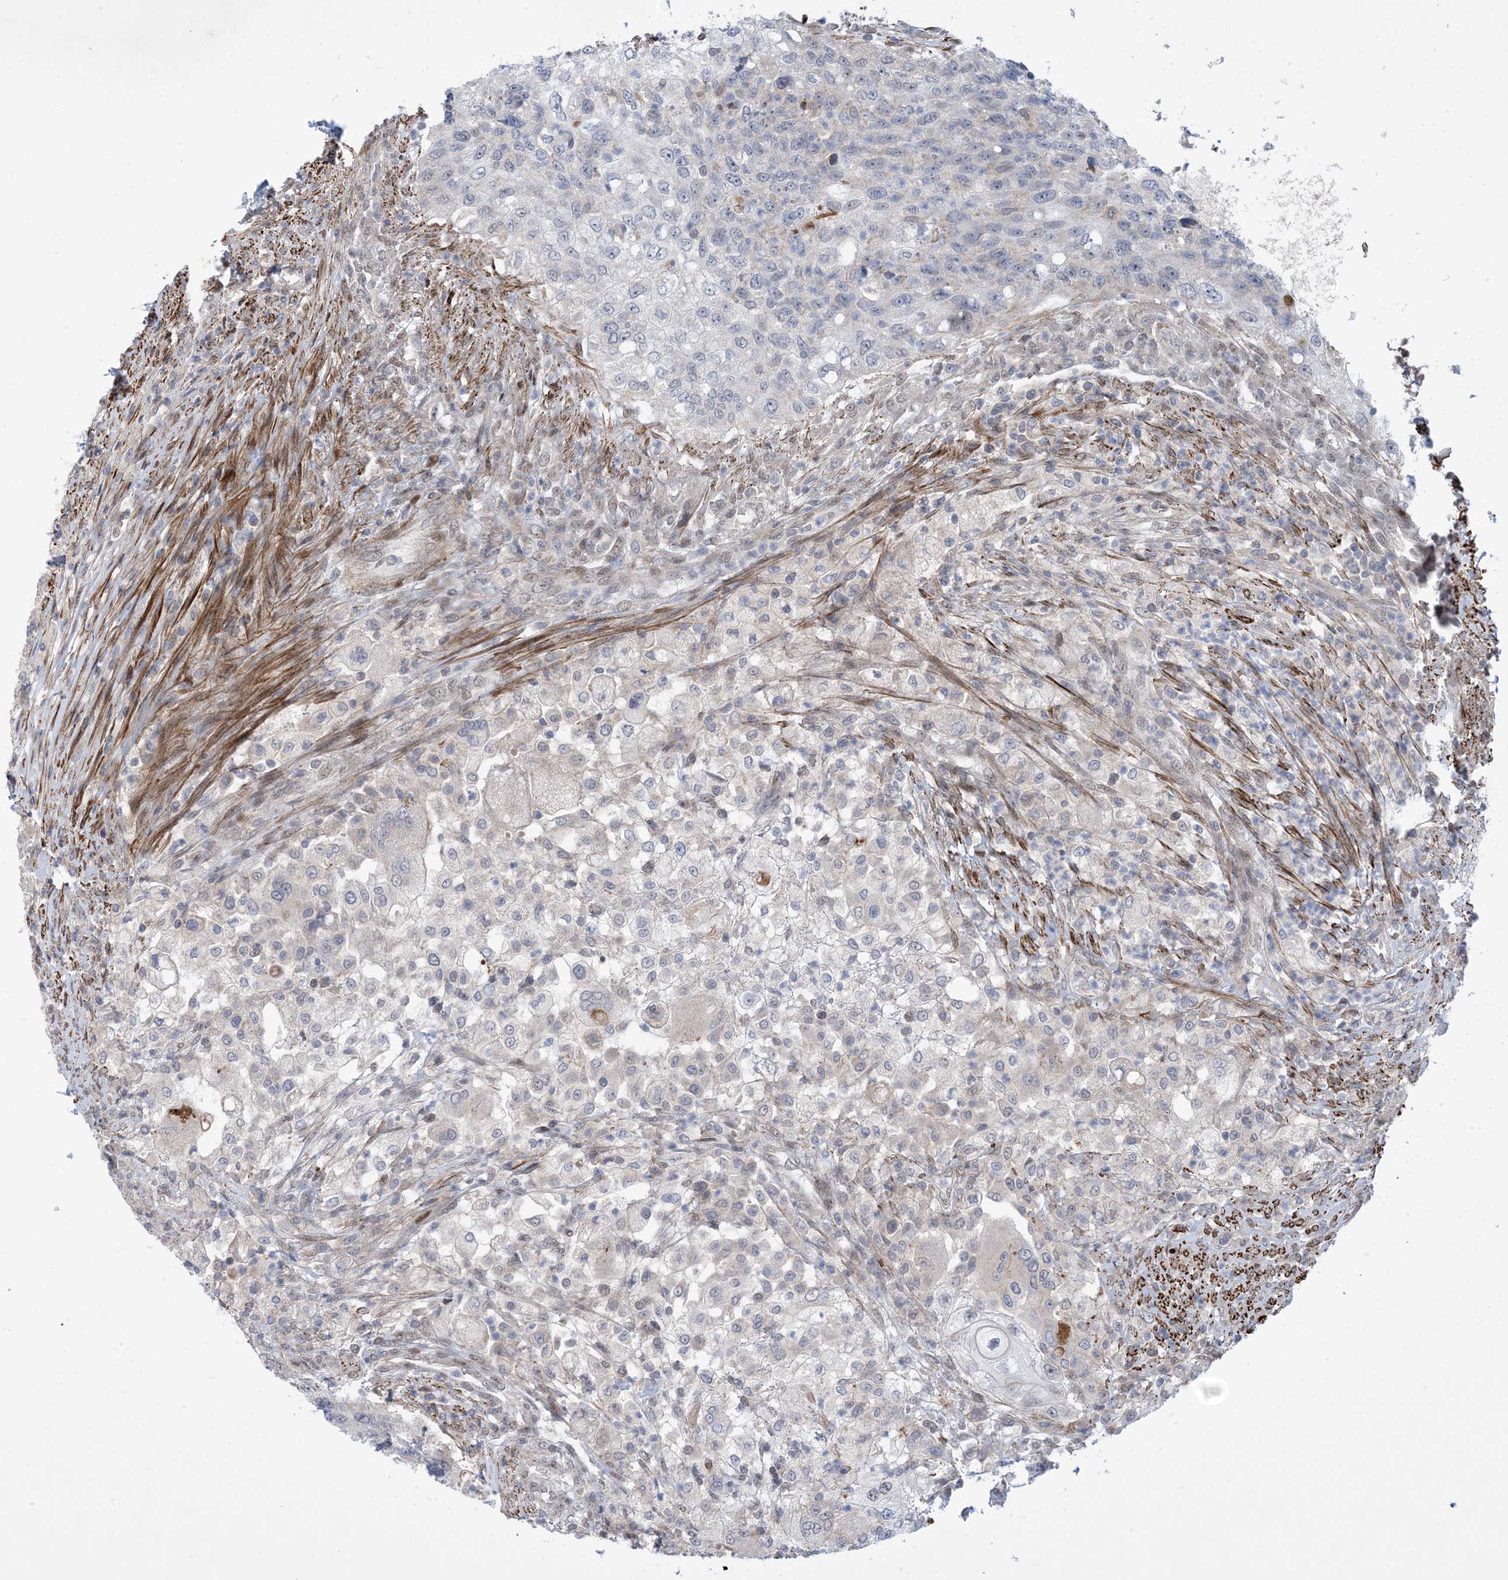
{"staining": {"intensity": "negative", "quantity": "none", "location": "none"}, "tissue": "urothelial cancer", "cell_type": "Tumor cells", "image_type": "cancer", "snomed": [{"axis": "morphology", "description": "Urothelial carcinoma, High grade"}, {"axis": "topography", "description": "Urinary bladder"}], "caption": "DAB (3,3'-diaminobenzidine) immunohistochemical staining of high-grade urothelial carcinoma demonstrates no significant staining in tumor cells.", "gene": "ZNF8", "patient": {"sex": "female", "age": 60}}